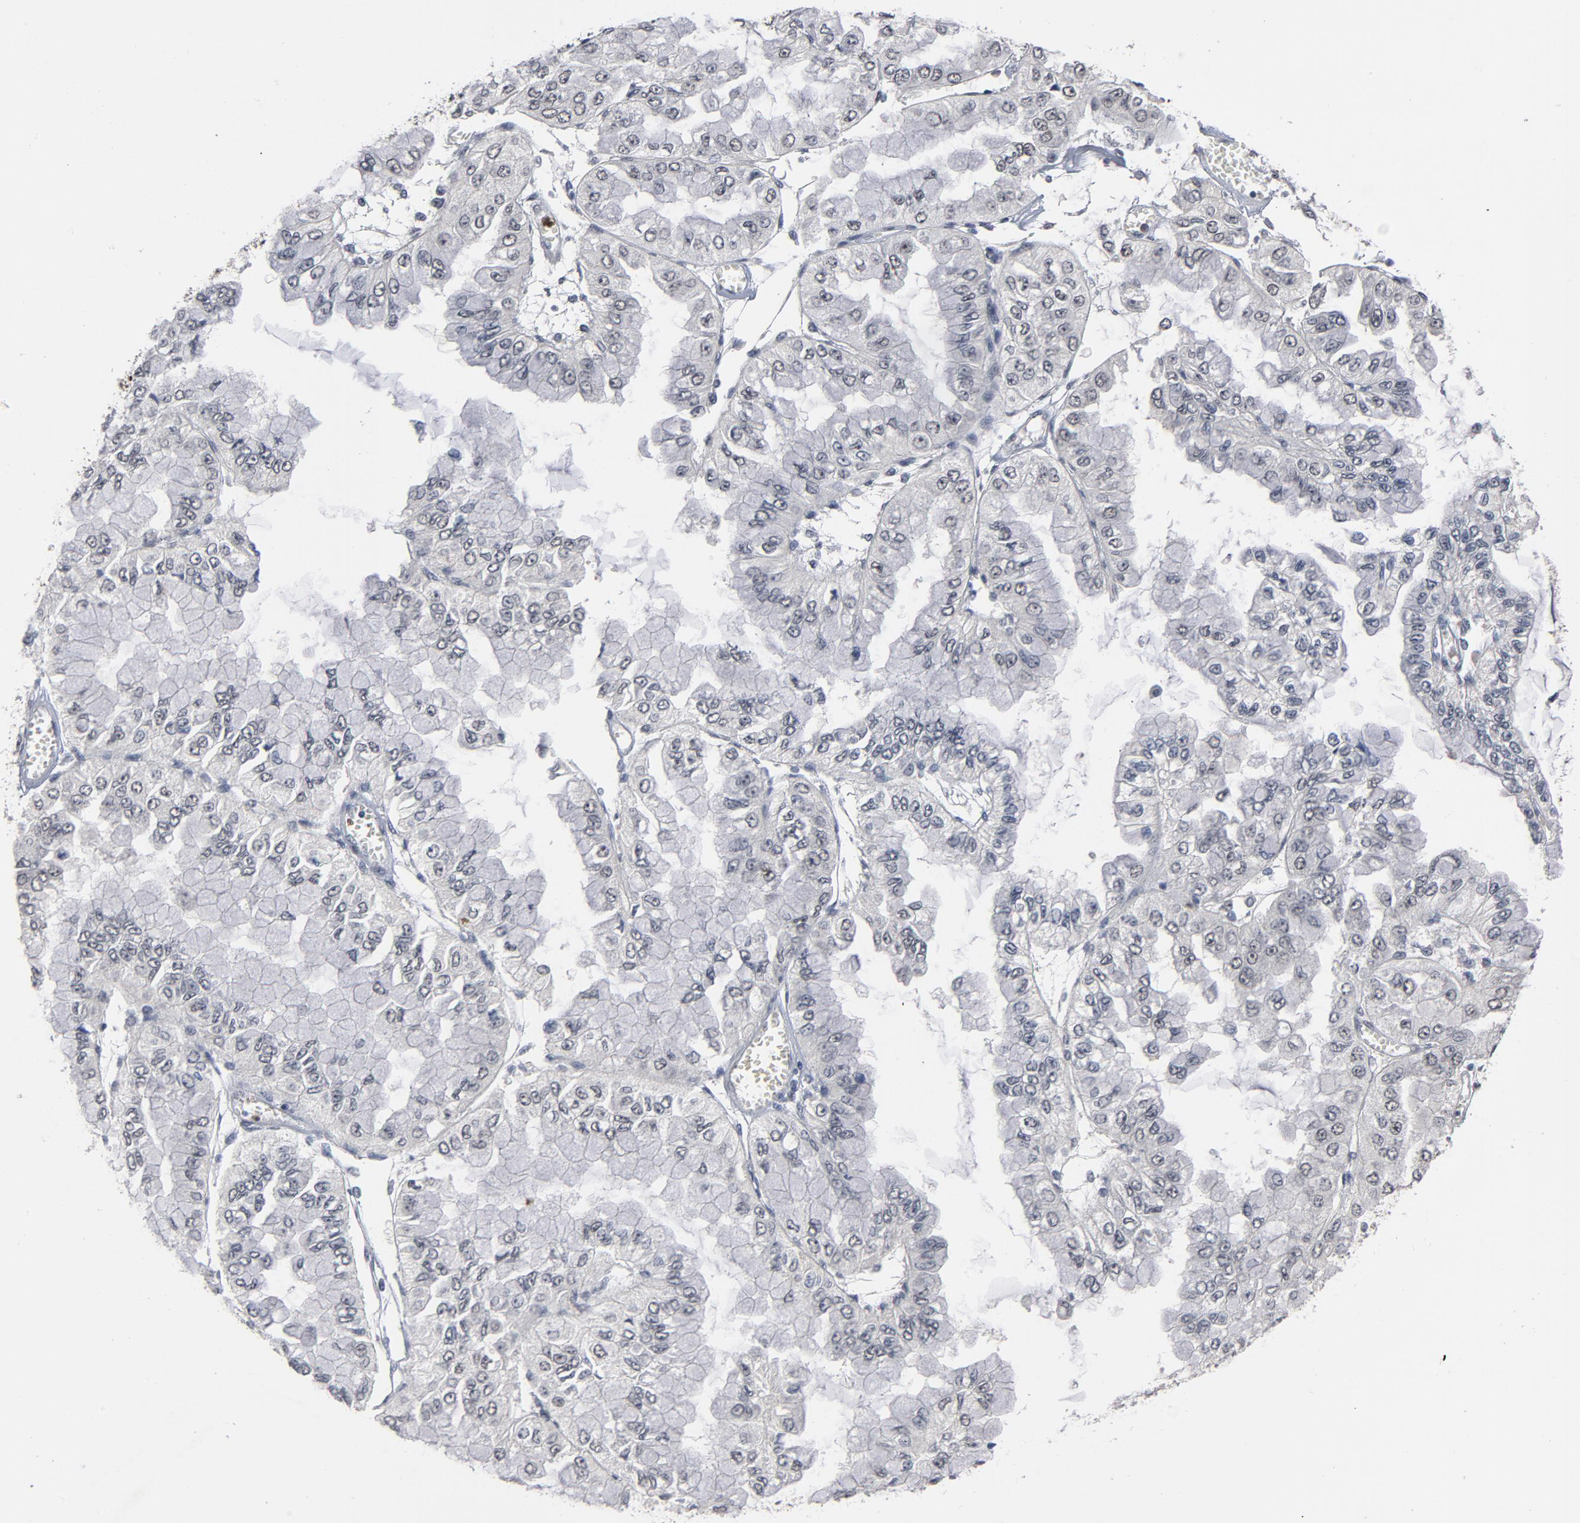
{"staining": {"intensity": "negative", "quantity": "none", "location": "none"}, "tissue": "liver cancer", "cell_type": "Tumor cells", "image_type": "cancer", "snomed": [{"axis": "morphology", "description": "Cholangiocarcinoma"}, {"axis": "topography", "description": "Liver"}], "caption": "An immunohistochemistry micrograph of liver cancer (cholangiocarcinoma) is shown. There is no staining in tumor cells of liver cancer (cholangiocarcinoma). The staining was performed using DAB to visualize the protein expression in brown, while the nuclei were stained in blue with hematoxylin (Magnification: 20x).", "gene": "RTL5", "patient": {"sex": "female", "age": 79}}